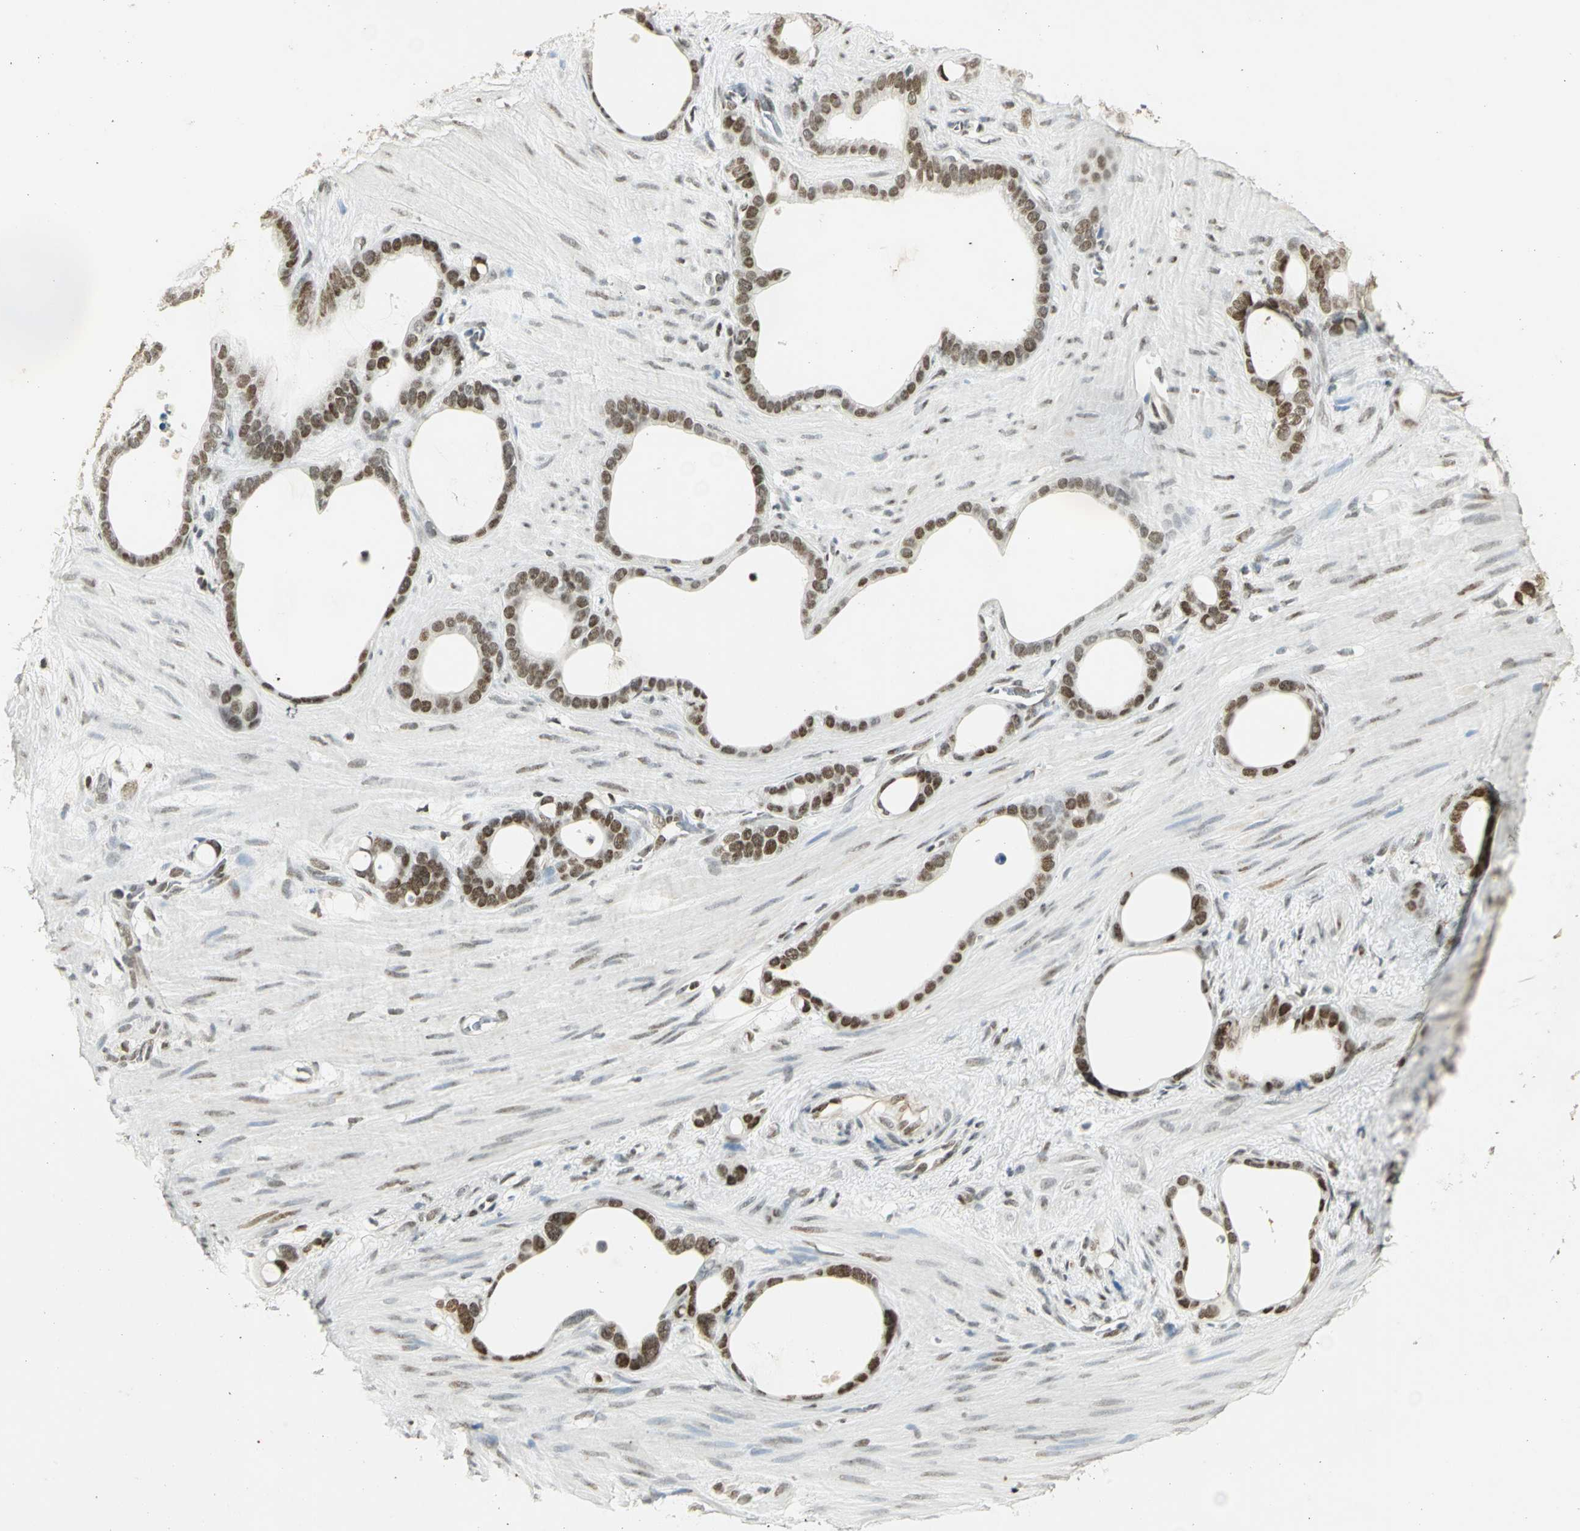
{"staining": {"intensity": "strong", "quantity": ">75%", "location": "nuclear"}, "tissue": "stomach cancer", "cell_type": "Tumor cells", "image_type": "cancer", "snomed": [{"axis": "morphology", "description": "Adenocarcinoma, NOS"}, {"axis": "topography", "description": "Stomach"}], "caption": "Protein expression by immunohistochemistry (IHC) exhibits strong nuclear expression in about >75% of tumor cells in stomach cancer.", "gene": "AK6", "patient": {"sex": "female", "age": 75}}